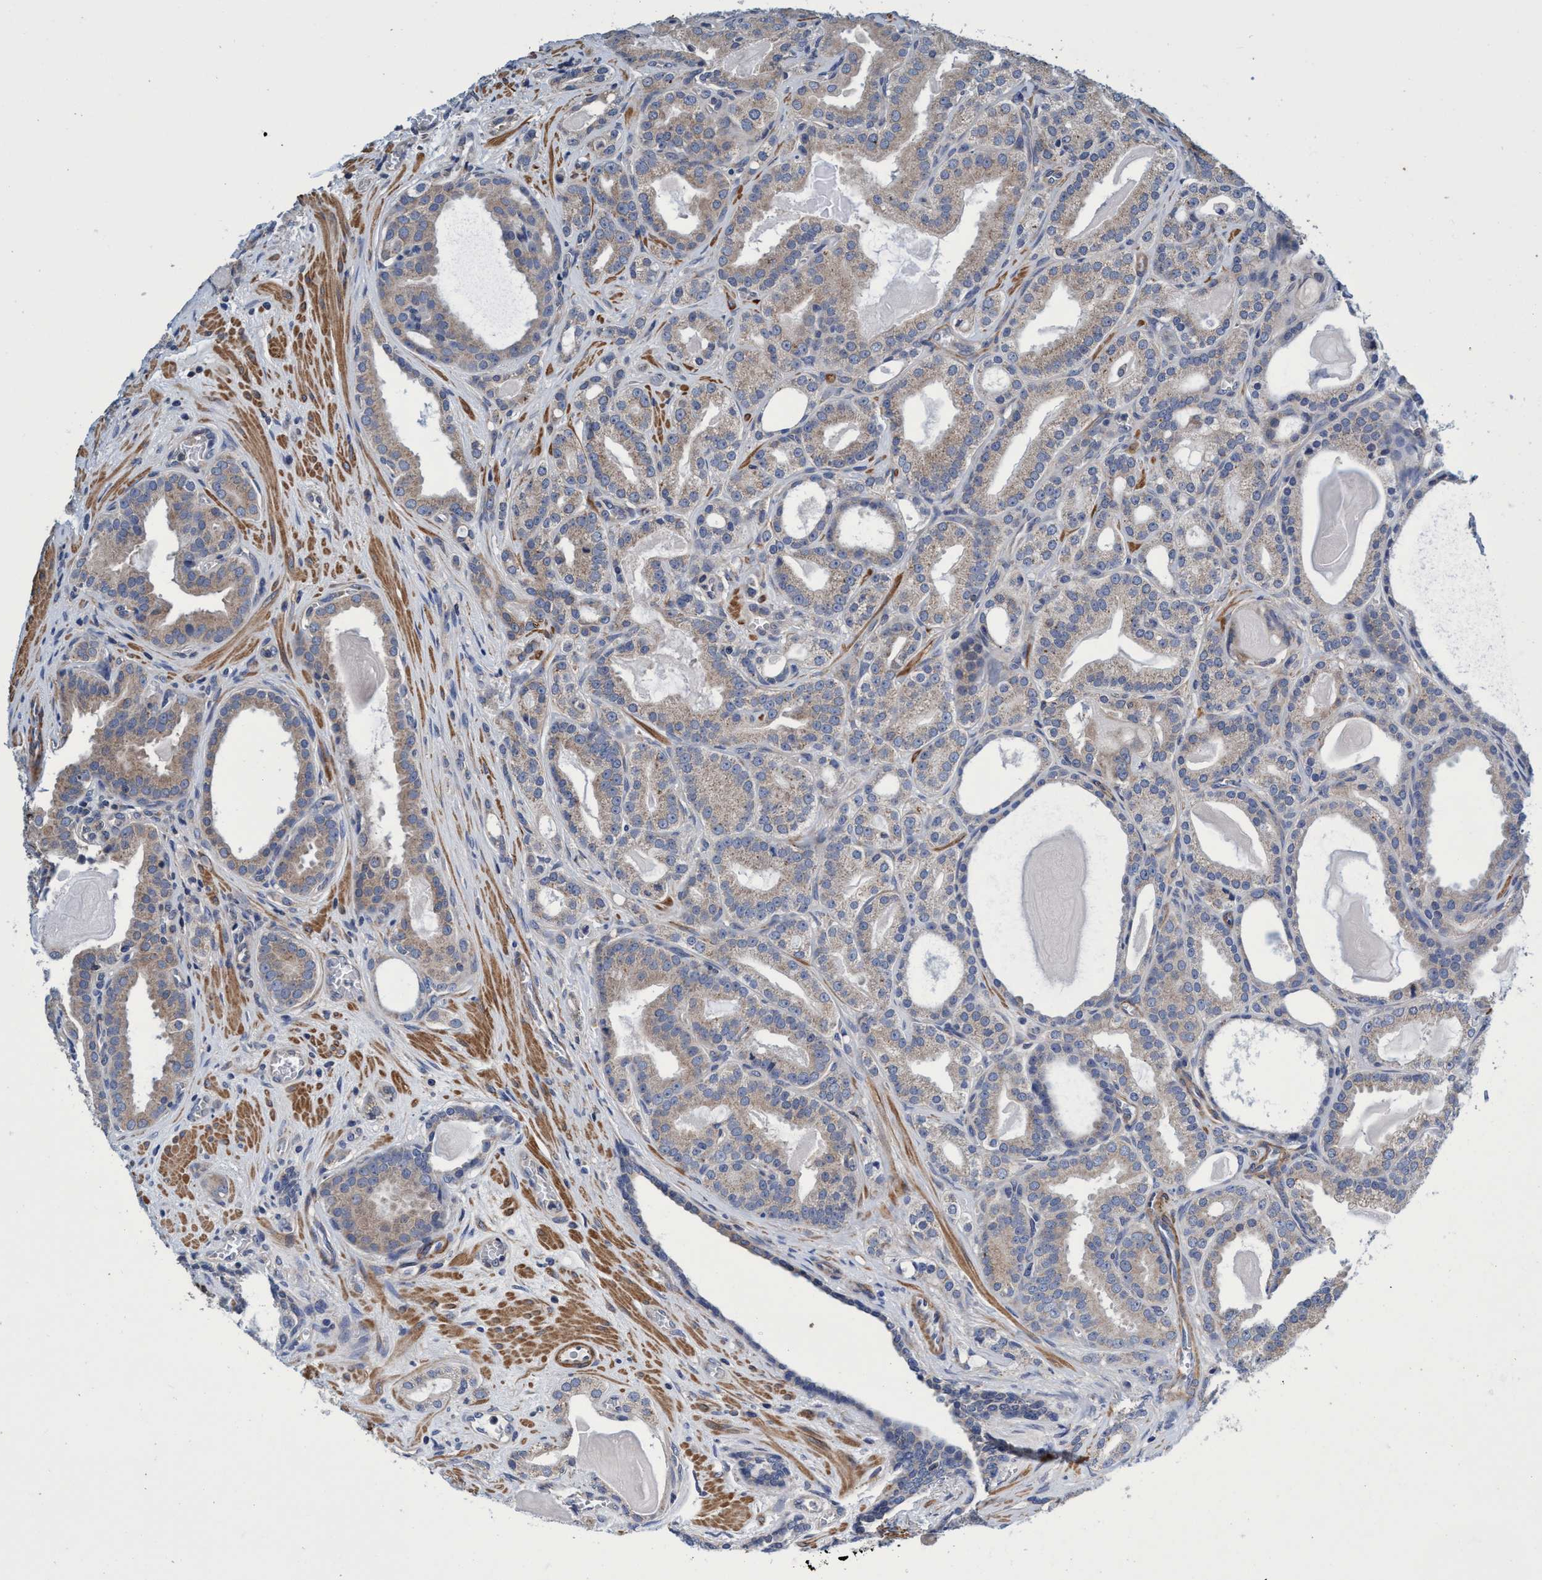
{"staining": {"intensity": "weak", "quantity": ">75%", "location": "cytoplasmic/membranous"}, "tissue": "prostate cancer", "cell_type": "Tumor cells", "image_type": "cancer", "snomed": [{"axis": "morphology", "description": "Adenocarcinoma, High grade"}, {"axis": "topography", "description": "Prostate"}], "caption": "DAB (3,3'-diaminobenzidine) immunohistochemical staining of prostate cancer exhibits weak cytoplasmic/membranous protein staining in approximately >75% of tumor cells.", "gene": "CALCOCO2", "patient": {"sex": "male", "age": 60}}